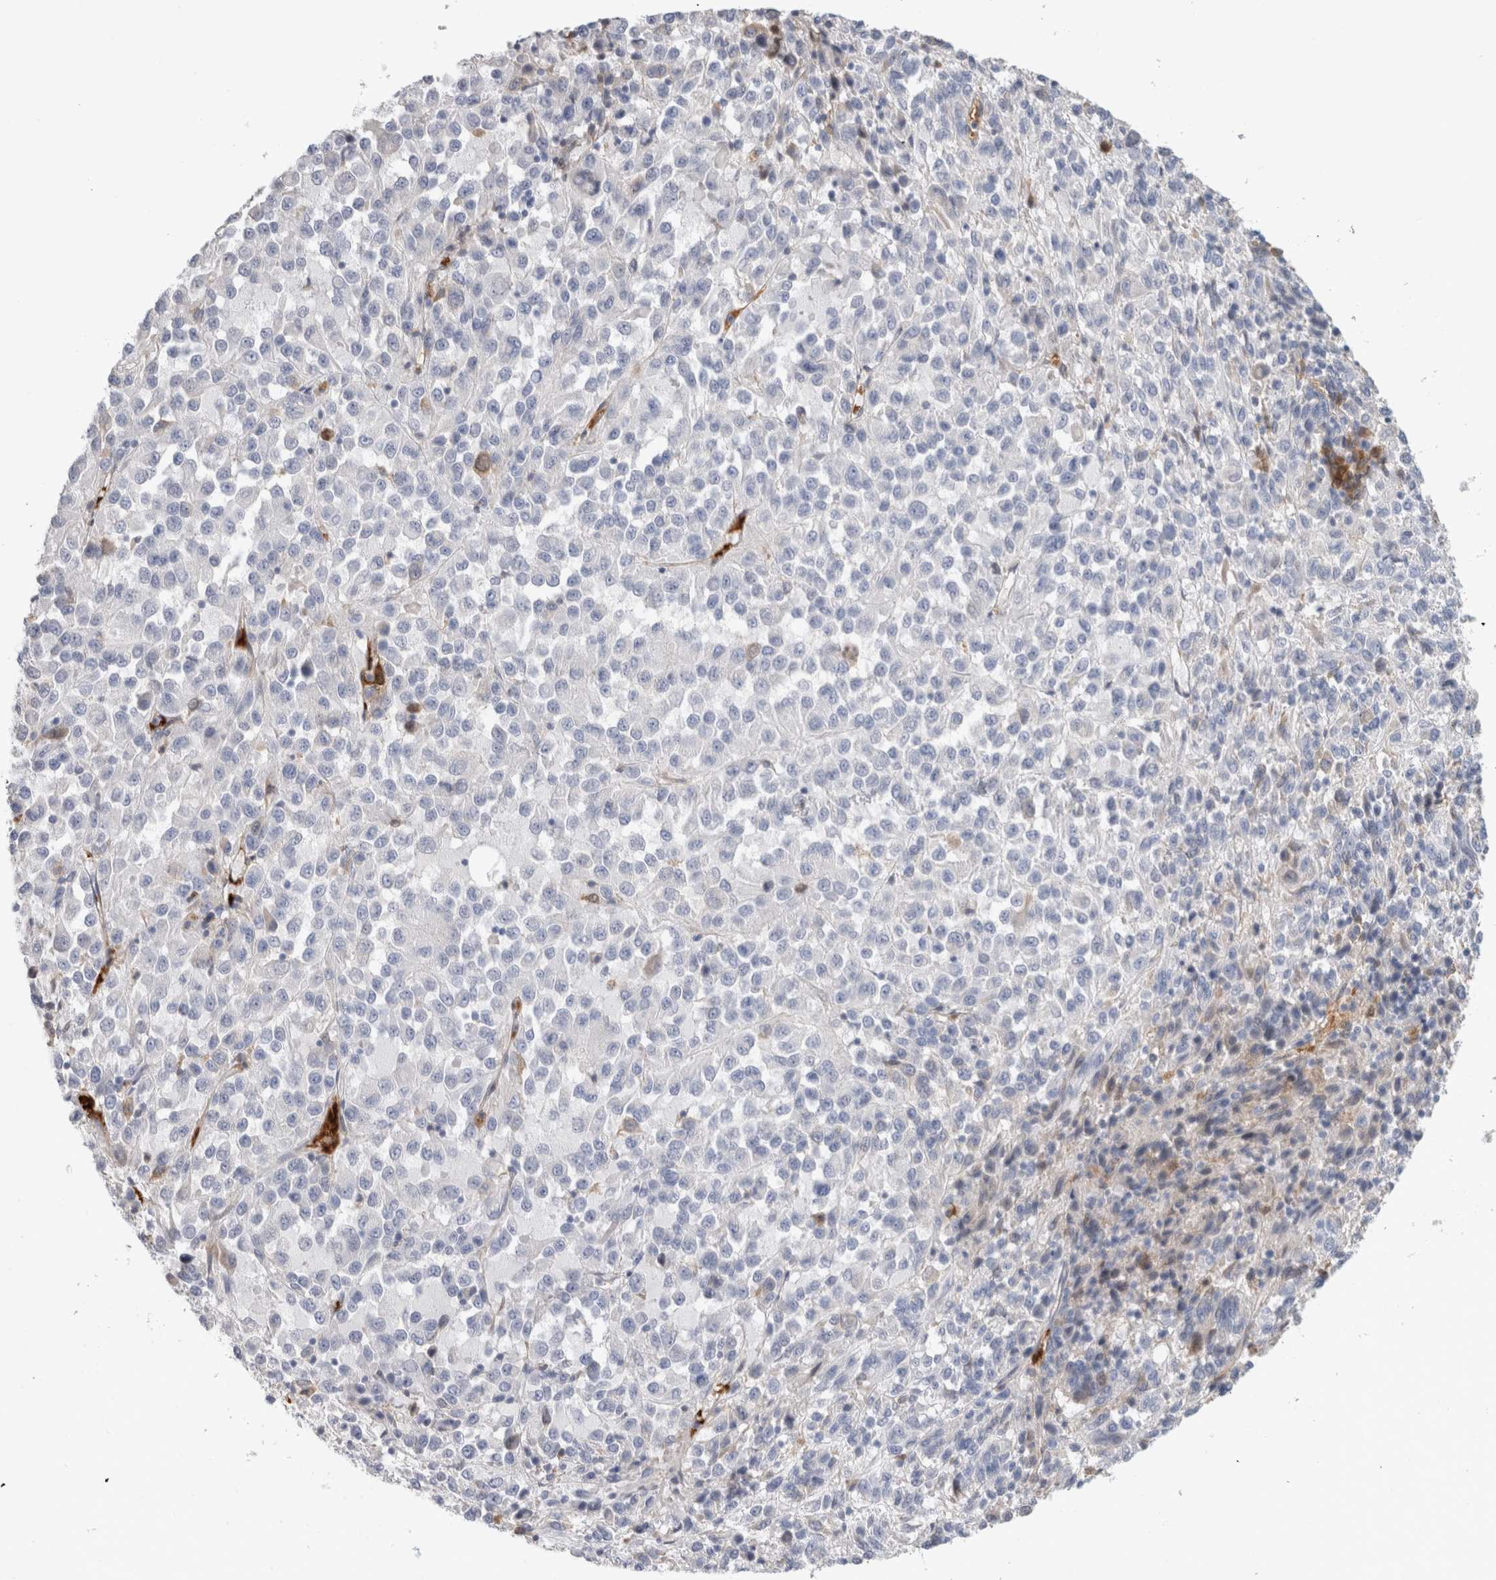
{"staining": {"intensity": "negative", "quantity": "none", "location": "none"}, "tissue": "melanoma", "cell_type": "Tumor cells", "image_type": "cancer", "snomed": [{"axis": "morphology", "description": "Malignant melanoma, Metastatic site"}, {"axis": "topography", "description": "Lung"}], "caption": "Tumor cells are negative for protein expression in human melanoma.", "gene": "CA1", "patient": {"sex": "male", "age": 64}}